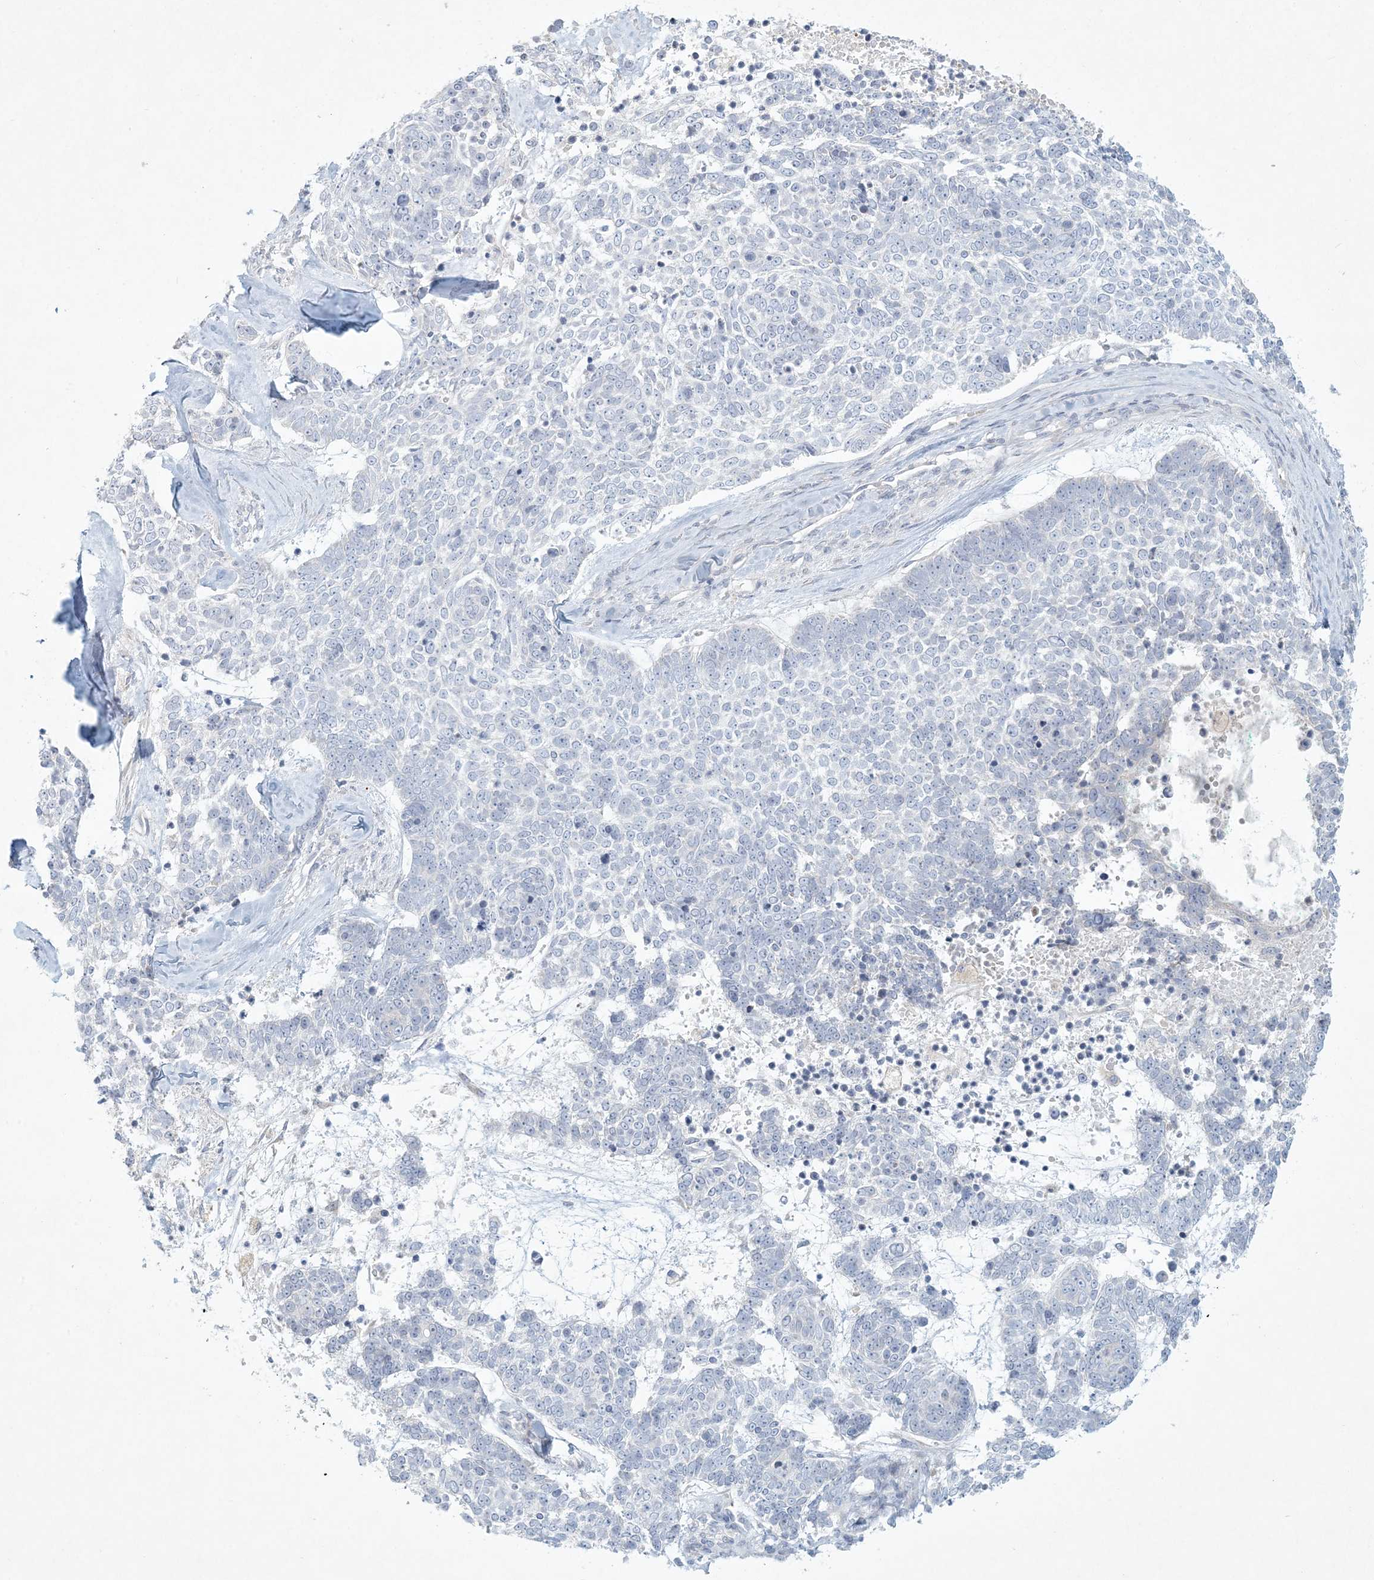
{"staining": {"intensity": "negative", "quantity": "none", "location": "none"}, "tissue": "skin cancer", "cell_type": "Tumor cells", "image_type": "cancer", "snomed": [{"axis": "morphology", "description": "Basal cell carcinoma"}, {"axis": "topography", "description": "Skin"}], "caption": "High power microscopy micrograph of an IHC image of basal cell carcinoma (skin), revealing no significant positivity in tumor cells. The staining is performed using DAB brown chromogen with nuclei counter-stained in using hematoxylin.", "gene": "ZNF385D", "patient": {"sex": "female", "age": 81}}